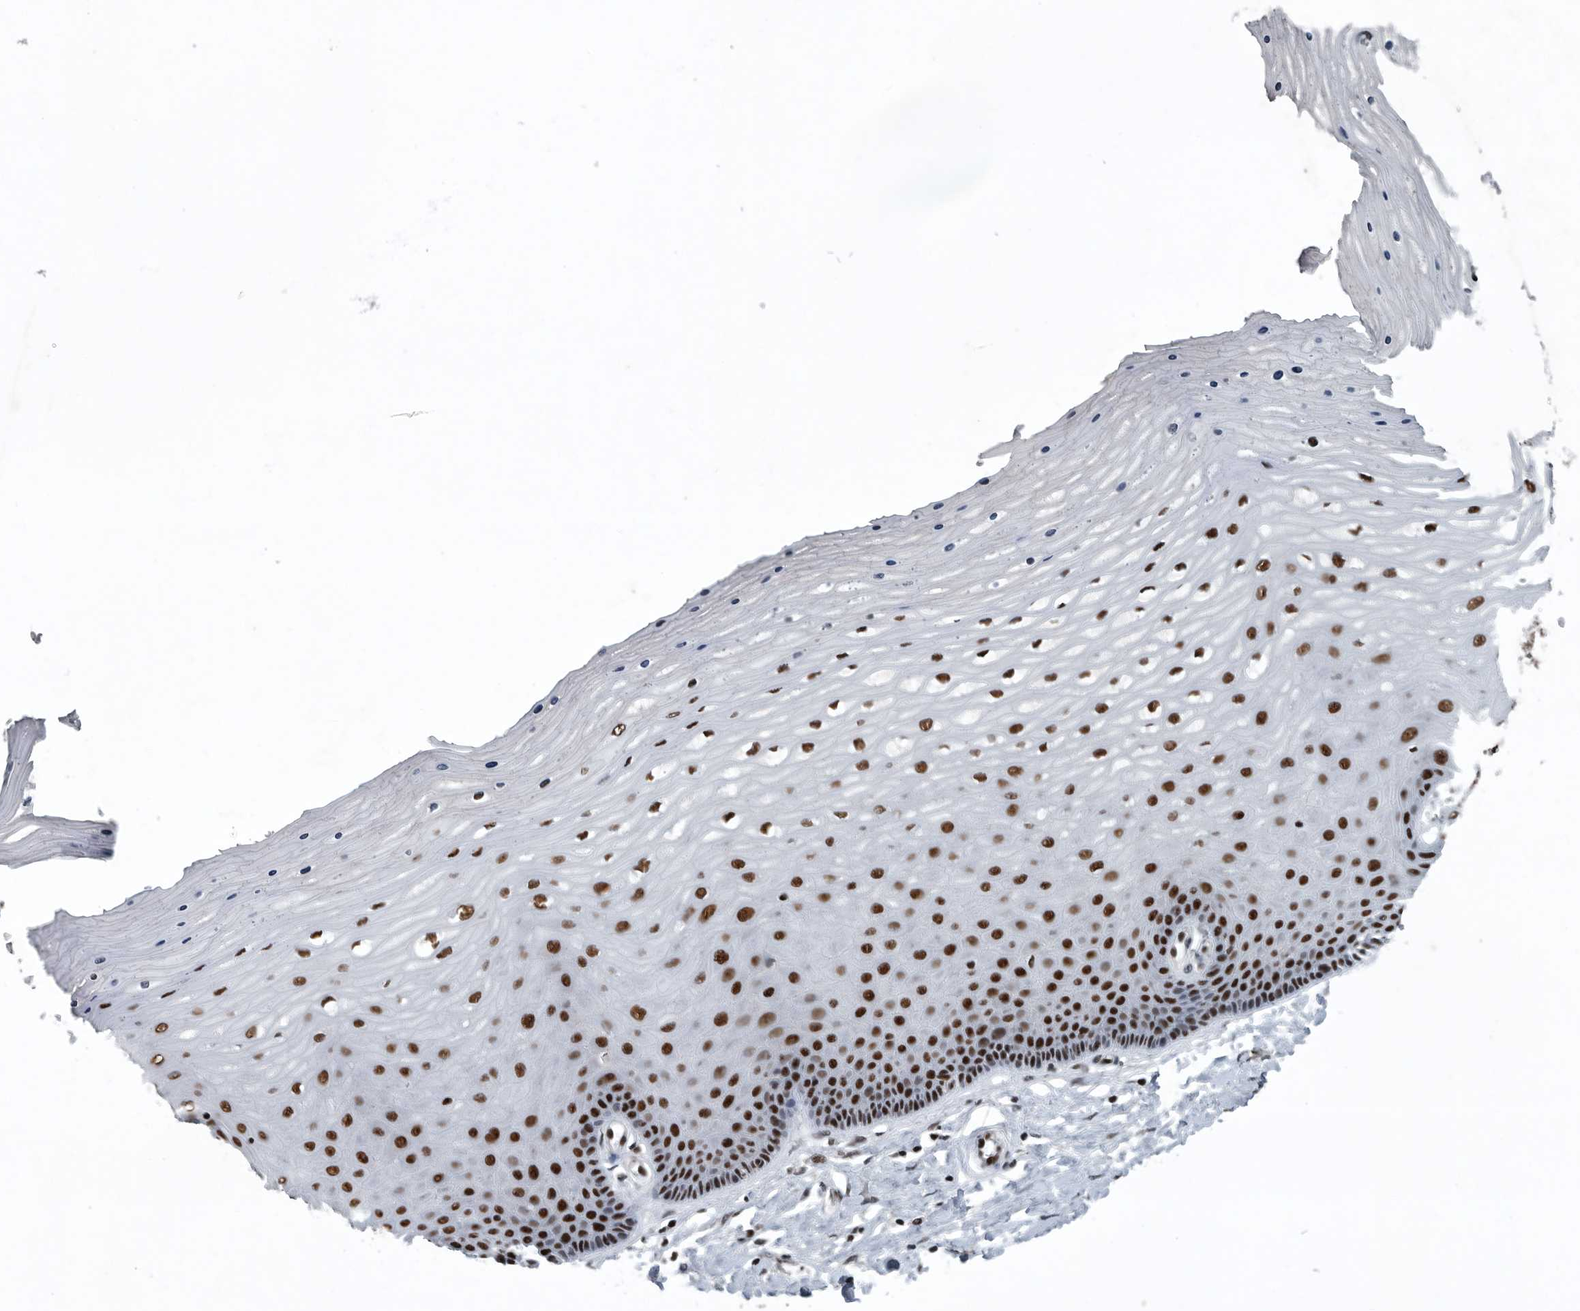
{"staining": {"intensity": "strong", "quantity": ">75%", "location": "nuclear"}, "tissue": "cervix", "cell_type": "Glandular cells", "image_type": "normal", "snomed": [{"axis": "morphology", "description": "Normal tissue, NOS"}, {"axis": "topography", "description": "Cervix"}], "caption": "Human cervix stained for a protein (brown) shows strong nuclear positive positivity in about >75% of glandular cells.", "gene": "SENP7", "patient": {"sex": "female", "age": 55}}